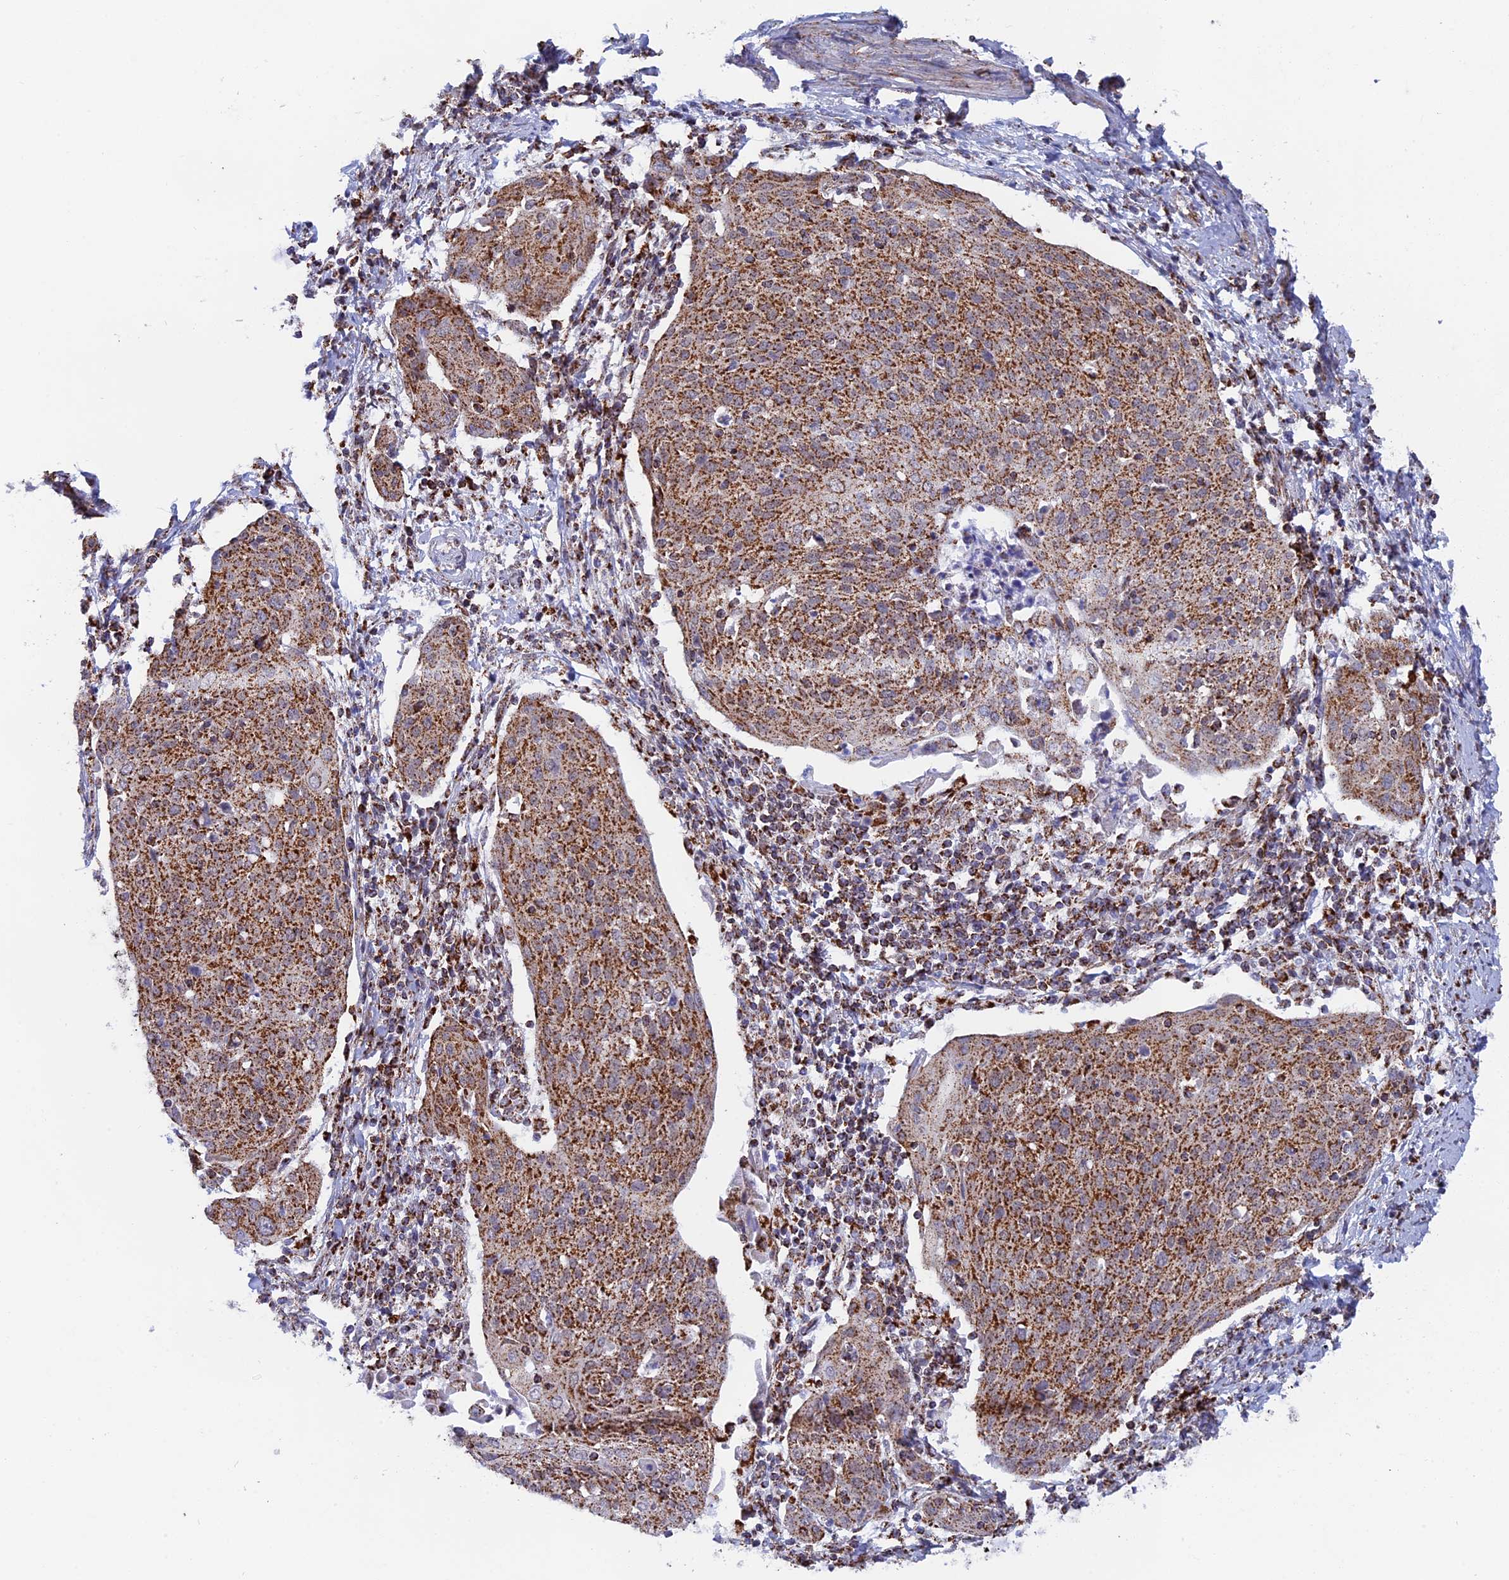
{"staining": {"intensity": "strong", "quantity": ">75%", "location": "cytoplasmic/membranous"}, "tissue": "cervical cancer", "cell_type": "Tumor cells", "image_type": "cancer", "snomed": [{"axis": "morphology", "description": "Squamous cell carcinoma, NOS"}, {"axis": "topography", "description": "Cervix"}], "caption": "Immunohistochemical staining of cervical cancer (squamous cell carcinoma) displays strong cytoplasmic/membranous protein positivity in approximately >75% of tumor cells. Immunohistochemistry (ihc) stains the protein of interest in brown and the nuclei are stained blue.", "gene": "CDC16", "patient": {"sex": "female", "age": 67}}